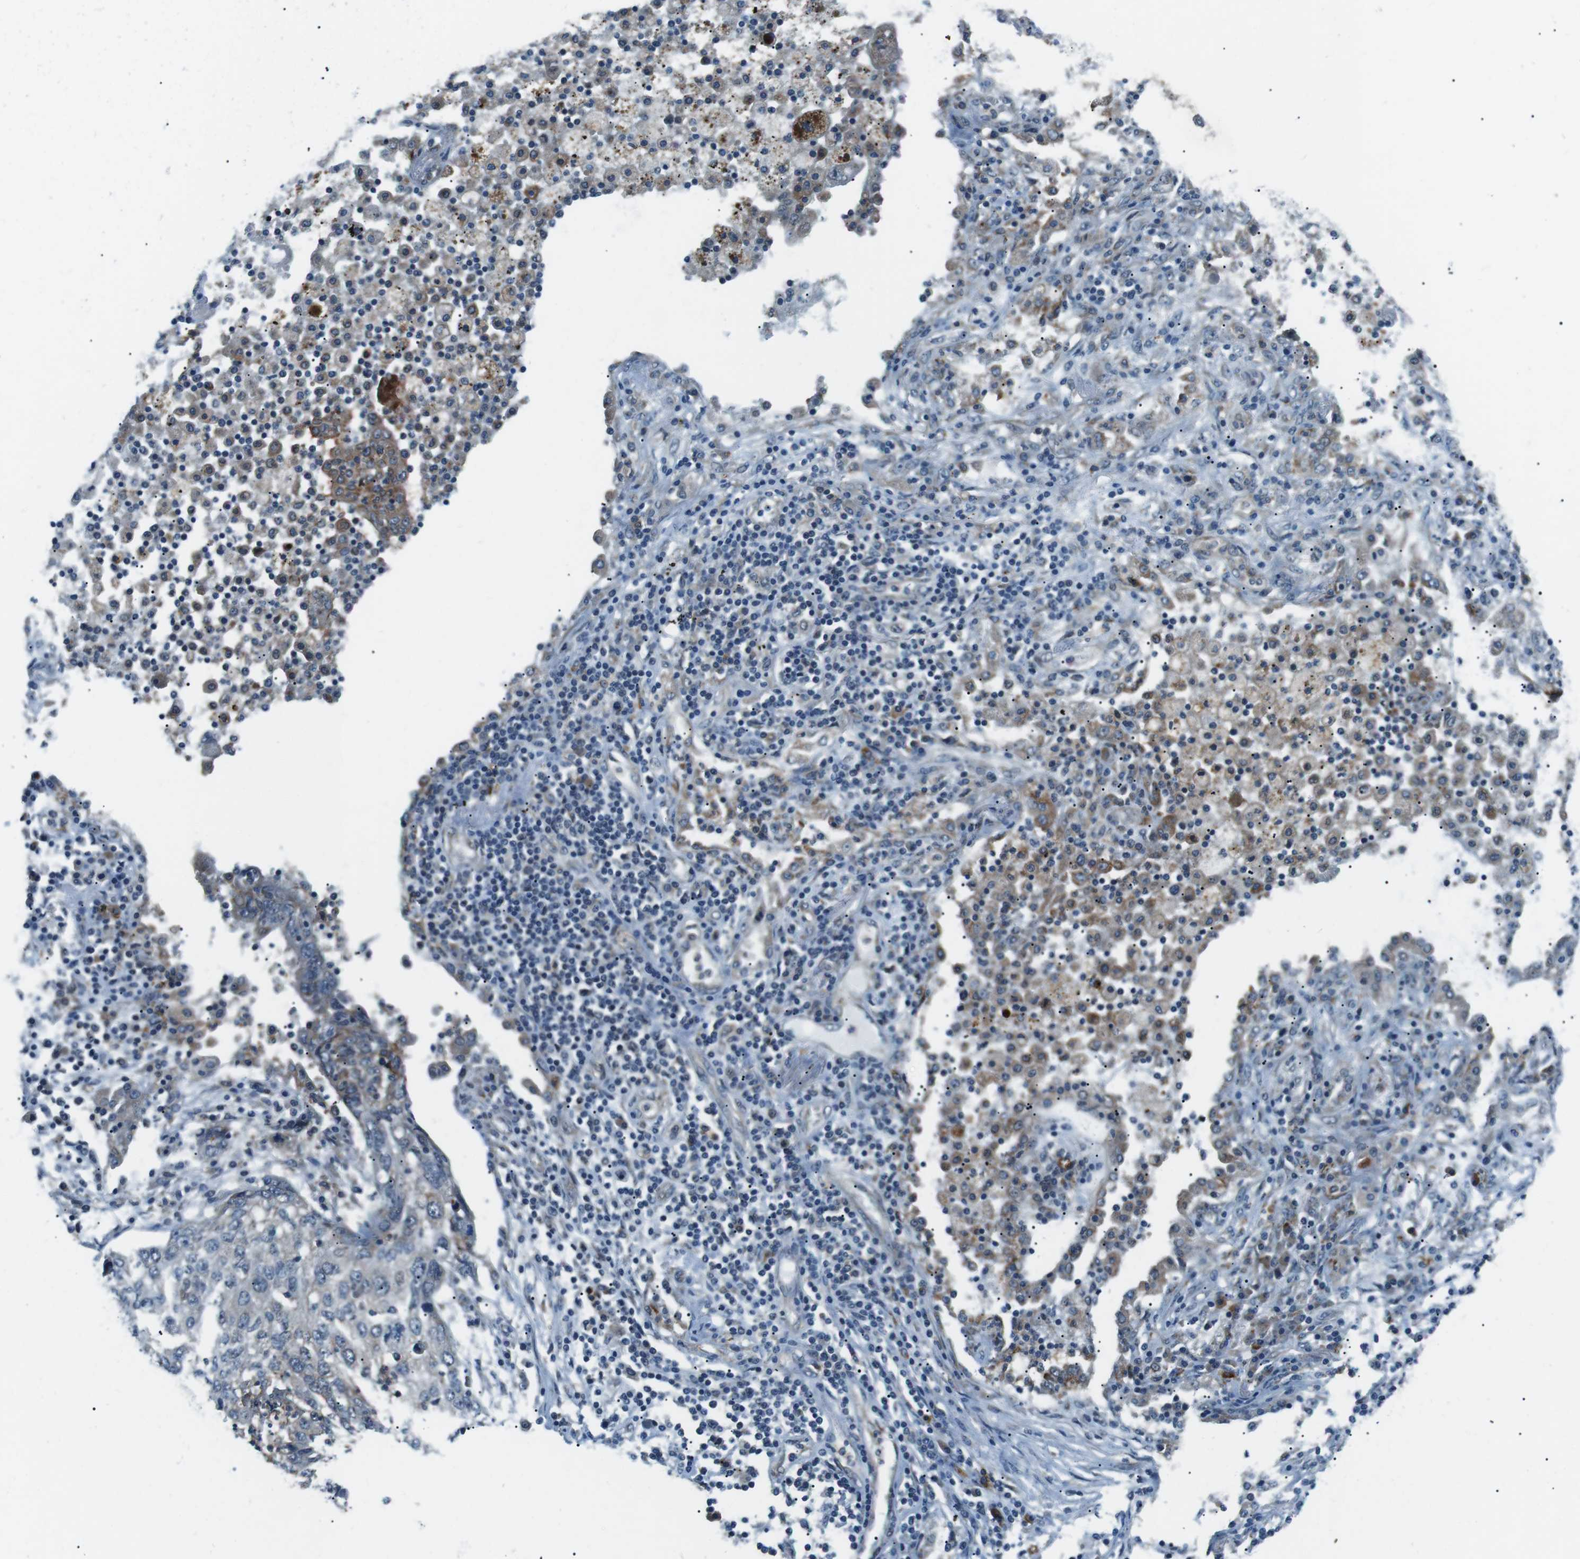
{"staining": {"intensity": "weak", "quantity": "<25%", "location": "cytoplasmic/membranous"}, "tissue": "lung cancer", "cell_type": "Tumor cells", "image_type": "cancer", "snomed": [{"axis": "morphology", "description": "Squamous cell carcinoma, NOS"}, {"axis": "topography", "description": "Lung"}], "caption": "This is an immunohistochemistry histopathology image of human squamous cell carcinoma (lung). There is no positivity in tumor cells.", "gene": "LRIG2", "patient": {"sex": "female", "age": 63}}